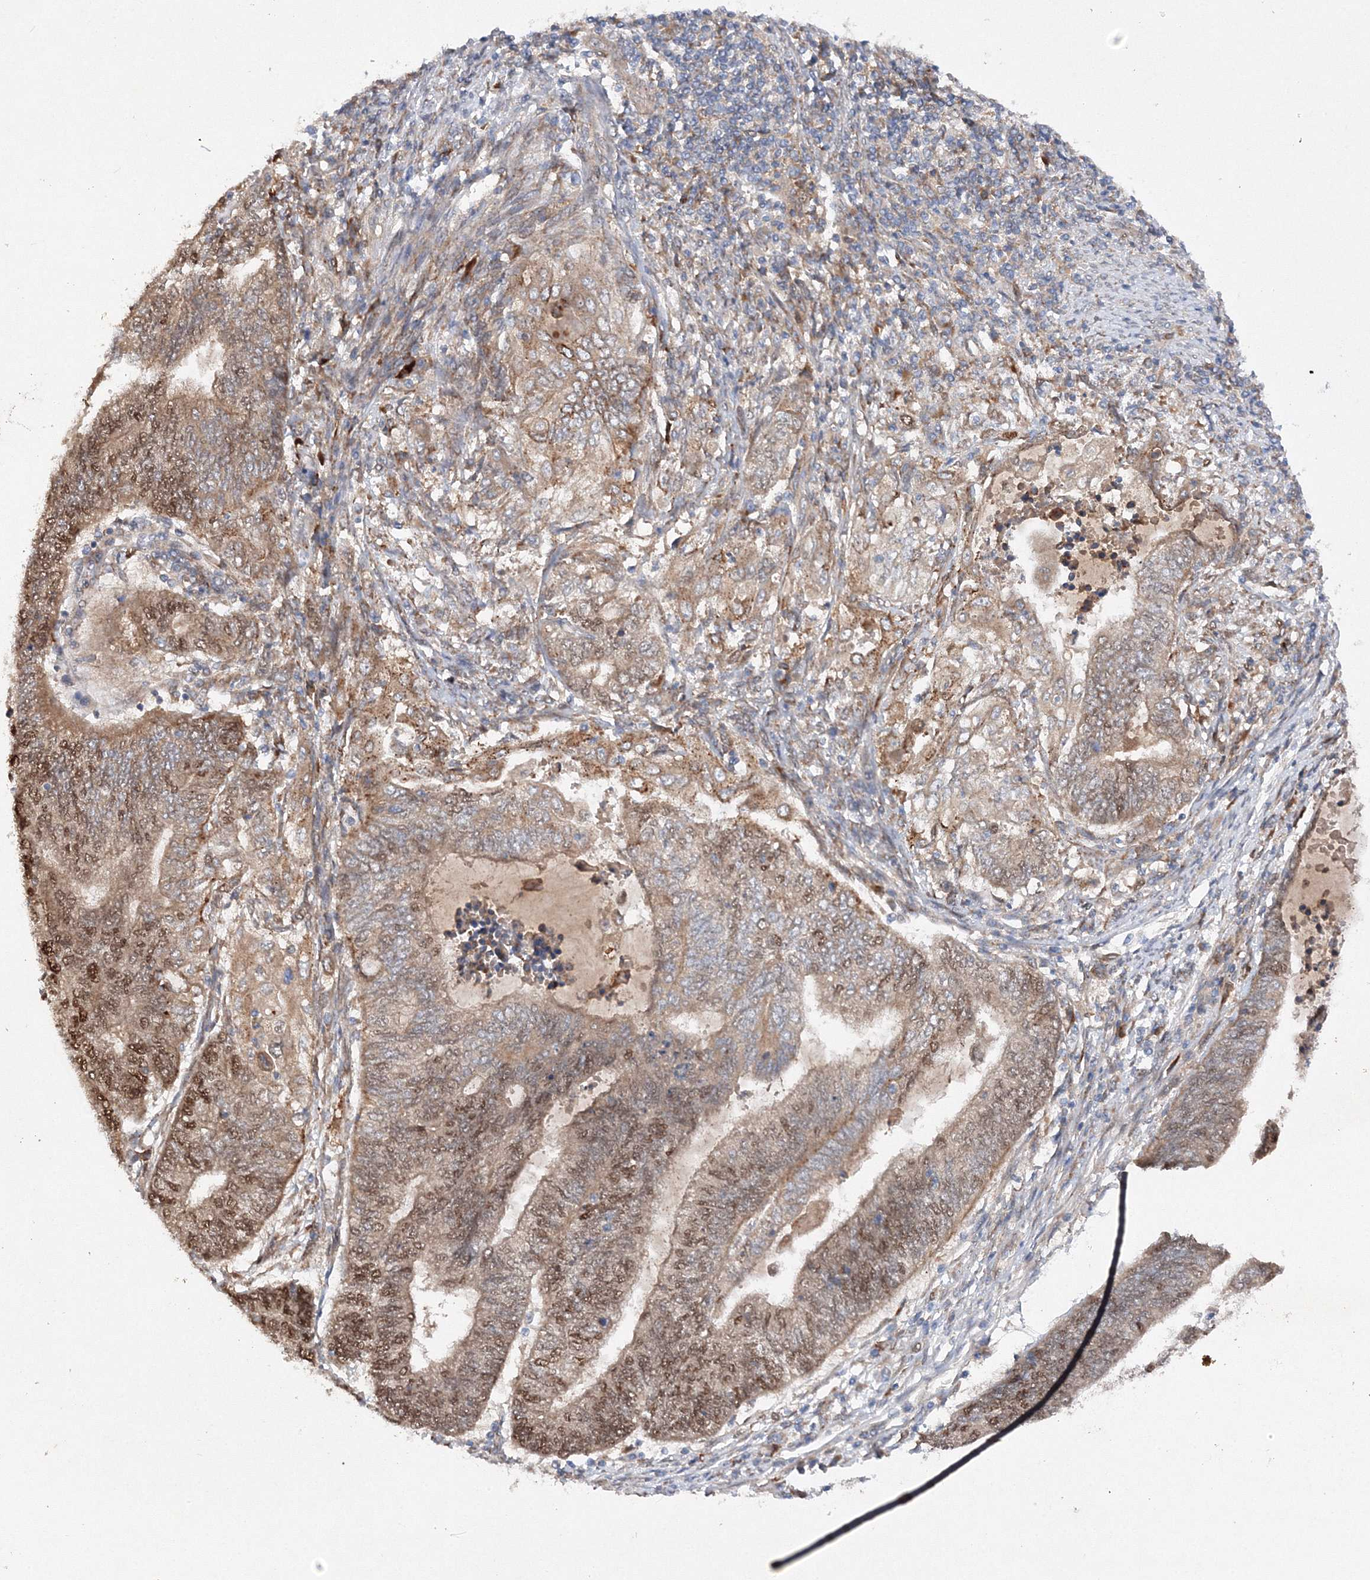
{"staining": {"intensity": "moderate", "quantity": "25%-75%", "location": "cytoplasmic/membranous,nuclear"}, "tissue": "endometrial cancer", "cell_type": "Tumor cells", "image_type": "cancer", "snomed": [{"axis": "morphology", "description": "Adenocarcinoma, NOS"}, {"axis": "topography", "description": "Uterus"}, {"axis": "topography", "description": "Endometrium"}], "caption": "Adenocarcinoma (endometrial) tissue shows moderate cytoplasmic/membranous and nuclear expression in approximately 25%-75% of tumor cells (brown staining indicates protein expression, while blue staining denotes nuclei).", "gene": "SLC36A1", "patient": {"sex": "female", "age": 70}}